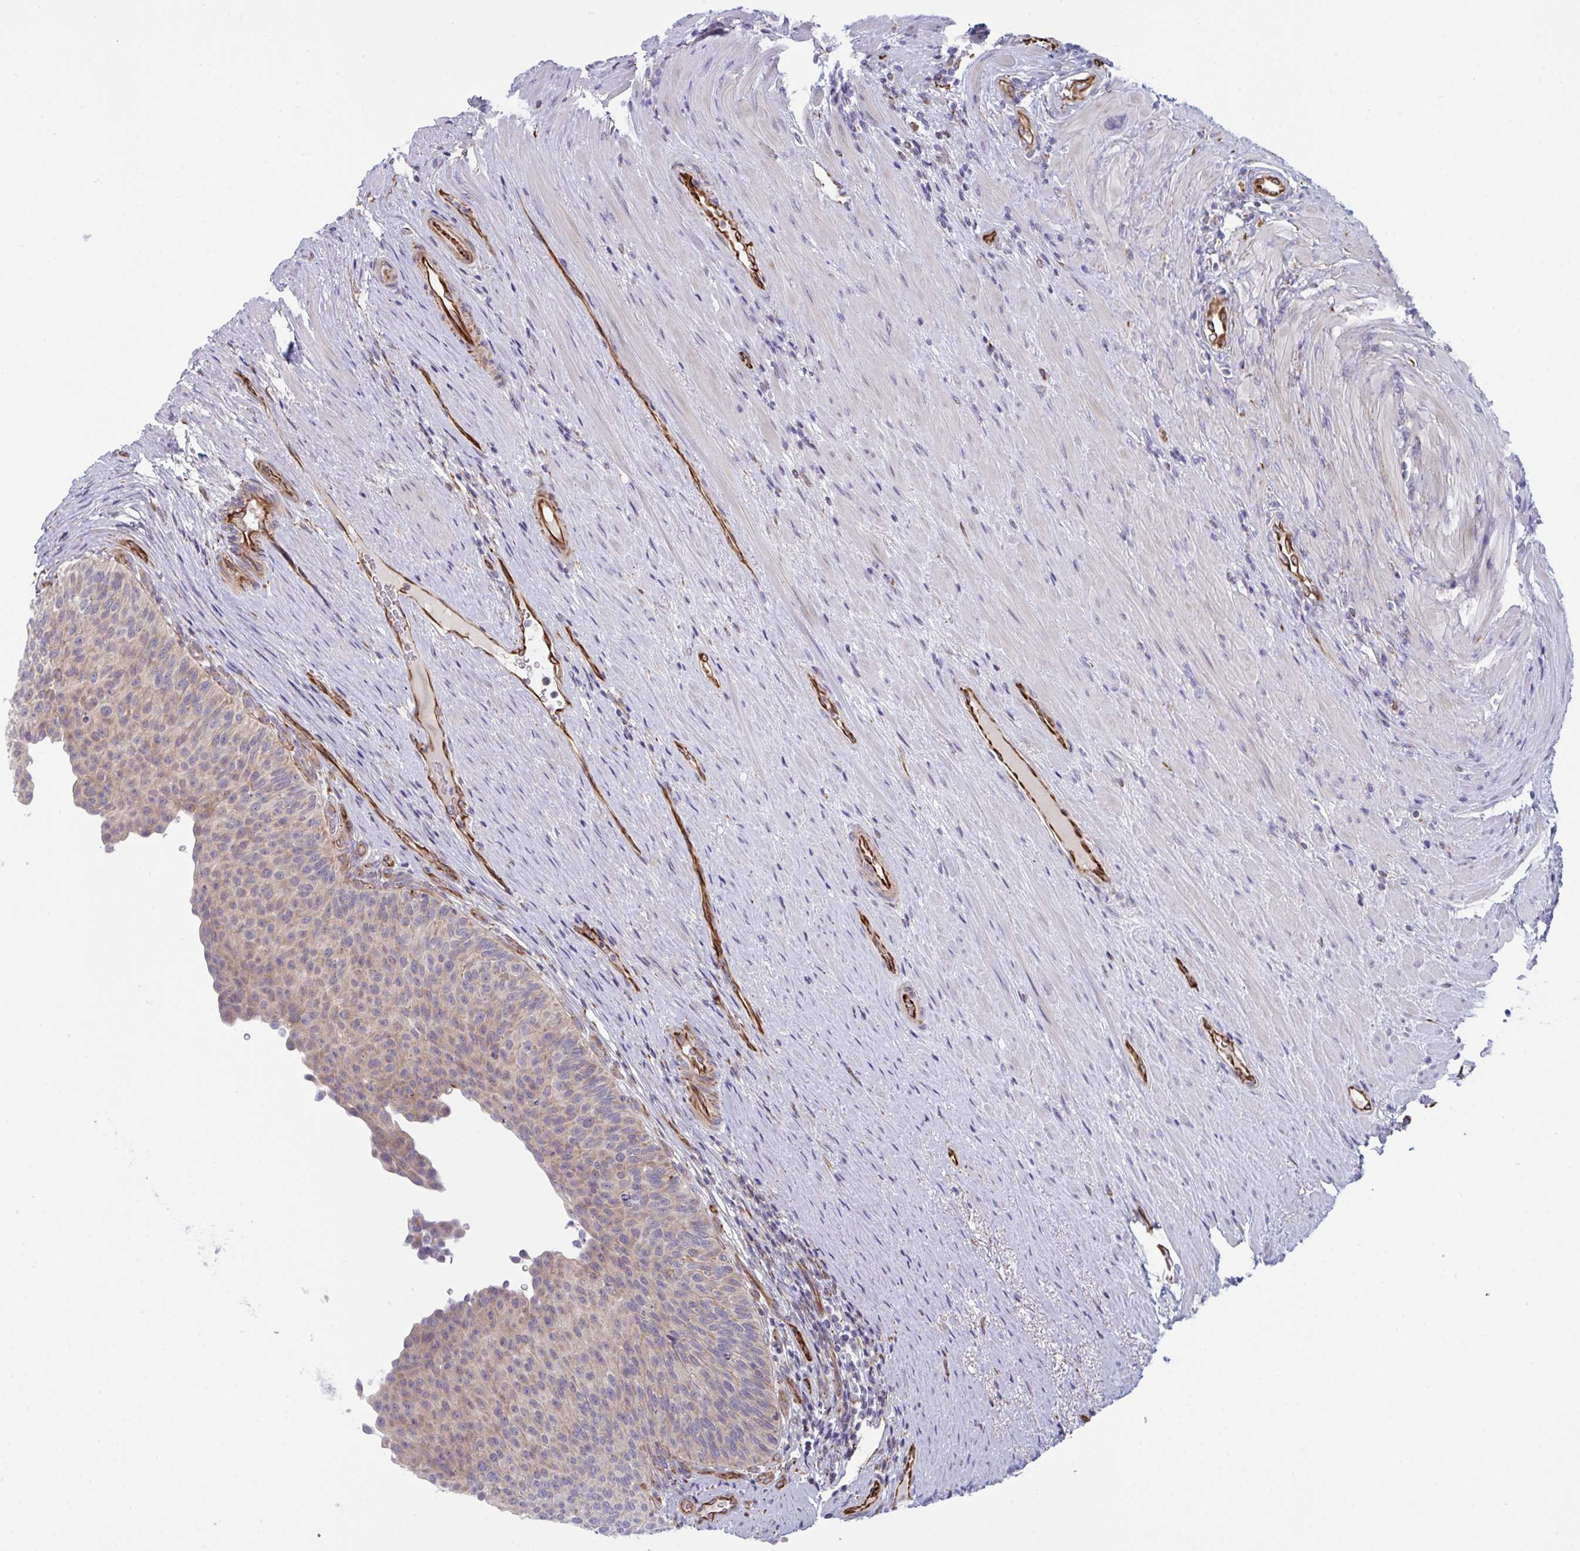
{"staining": {"intensity": "weak", "quantity": "25%-75%", "location": "cytoplasmic/membranous"}, "tissue": "urinary bladder", "cell_type": "Urothelial cells", "image_type": "normal", "snomed": [{"axis": "morphology", "description": "Normal tissue, NOS"}, {"axis": "topography", "description": "Urinary bladder"}, {"axis": "topography", "description": "Prostate"}], "caption": "IHC staining of normal urinary bladder, which displays low levels of weak cytoplasmic/membranous staining in about 25%-75% of urothelial cells indicating weak cytoplasmic/membranous protein staining. The staining was performed using DAB (3,3'-diaminobenzidine) (brown) for protein detection and nuclei were counterstained in hematoxylin (blue).", "gene": "DCBLD1", "patient": {"sex": "male", "age": 77}}